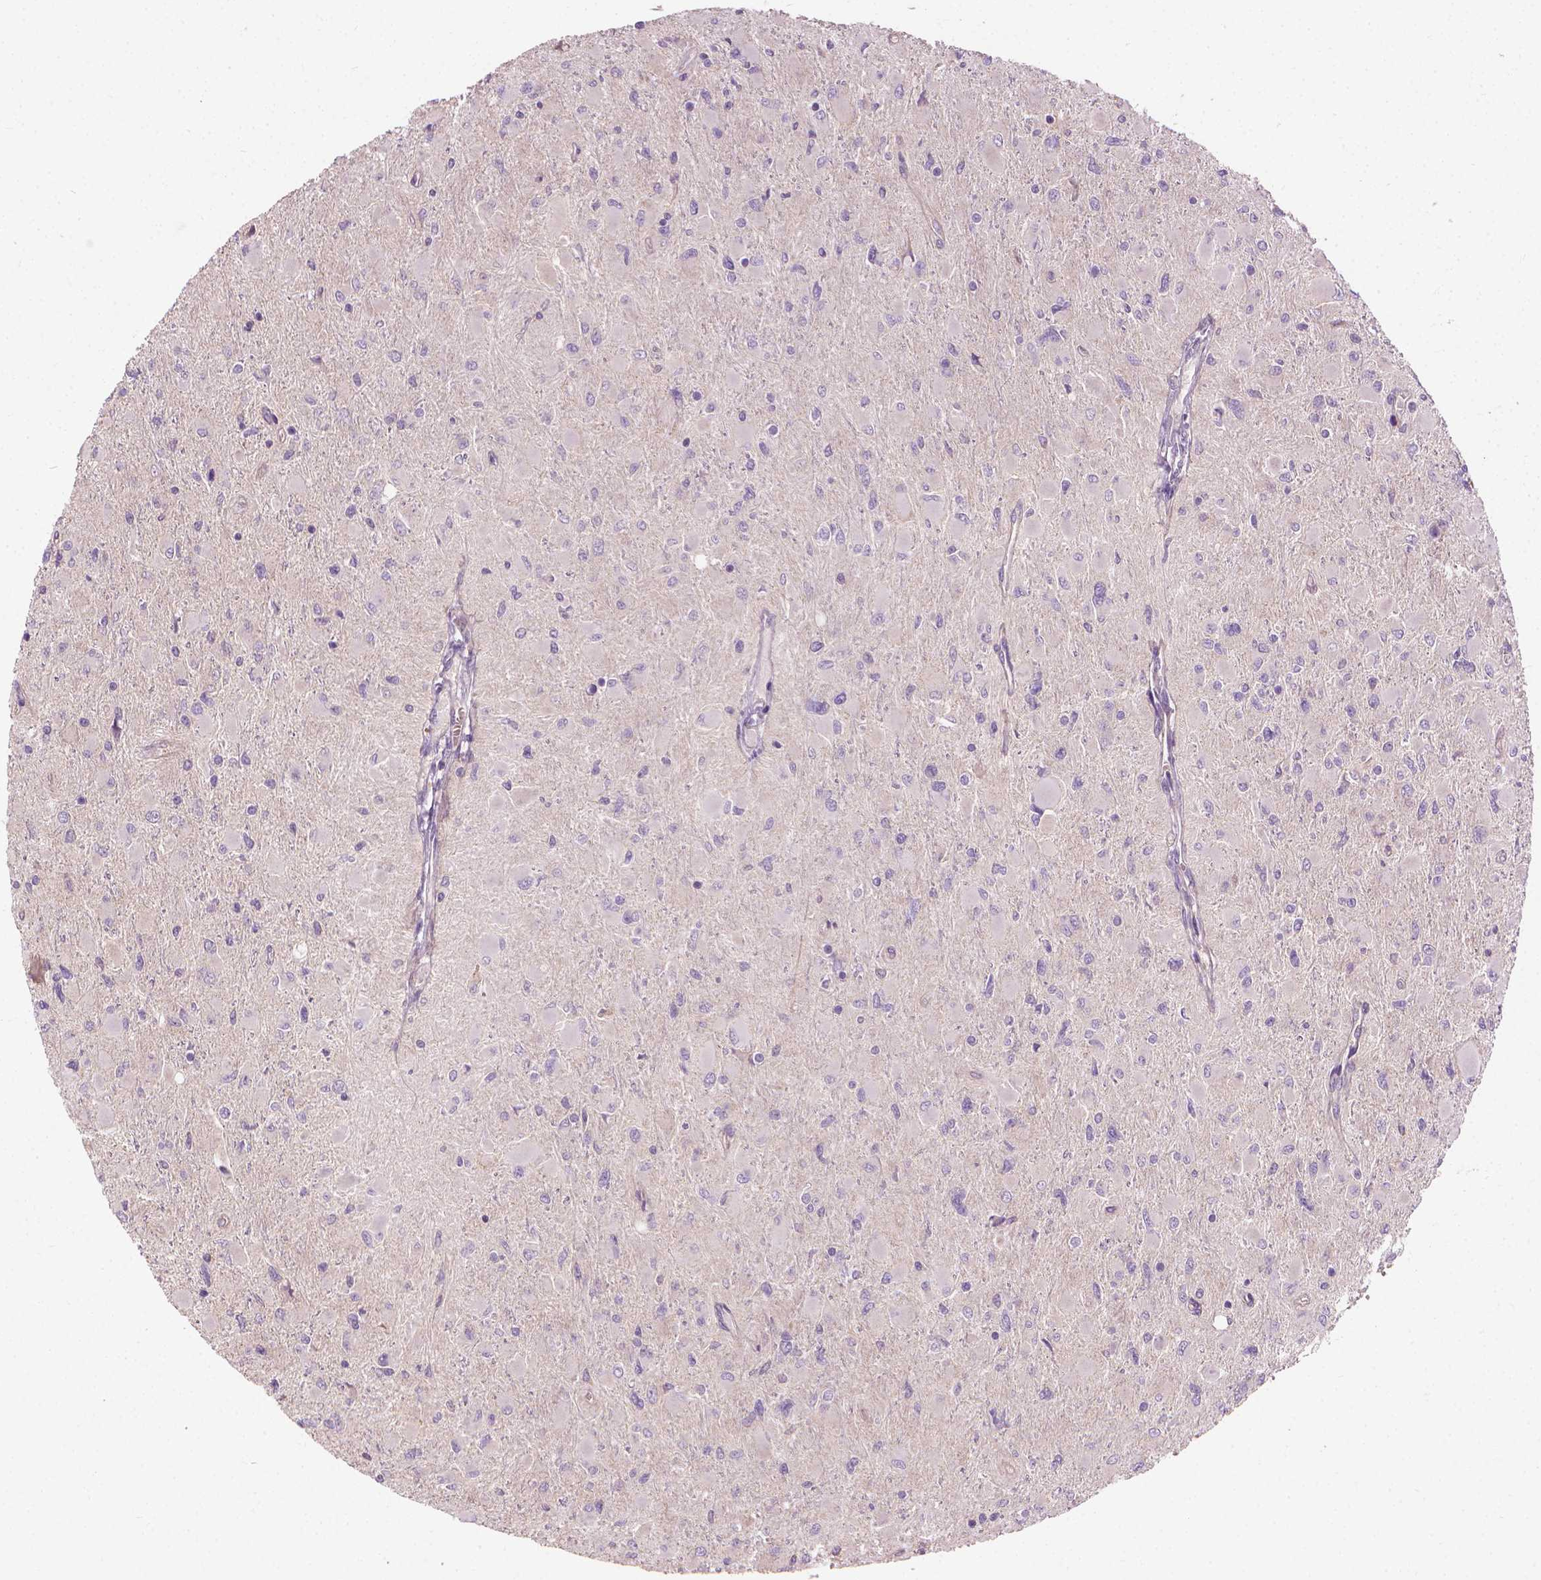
{"staining": {"intensity": "negative", "quantity": "none", "location": "none"}, "tissue": "glioma", "cell_type": "Tumor cells", "image_type": "cancer", "snomed": [{"axis": "morphology", "description": "Glioma, malignant, High grade"}, {"axis": "topography", "description": "Cerebral cortex"}], "caption": "A histopathology image of high-grade glioma (malignant) stained for a protein shows no brown staining in tumor cells.", "gene": "RIIAD1", "patient": {"sex": "female", "age": 36}}